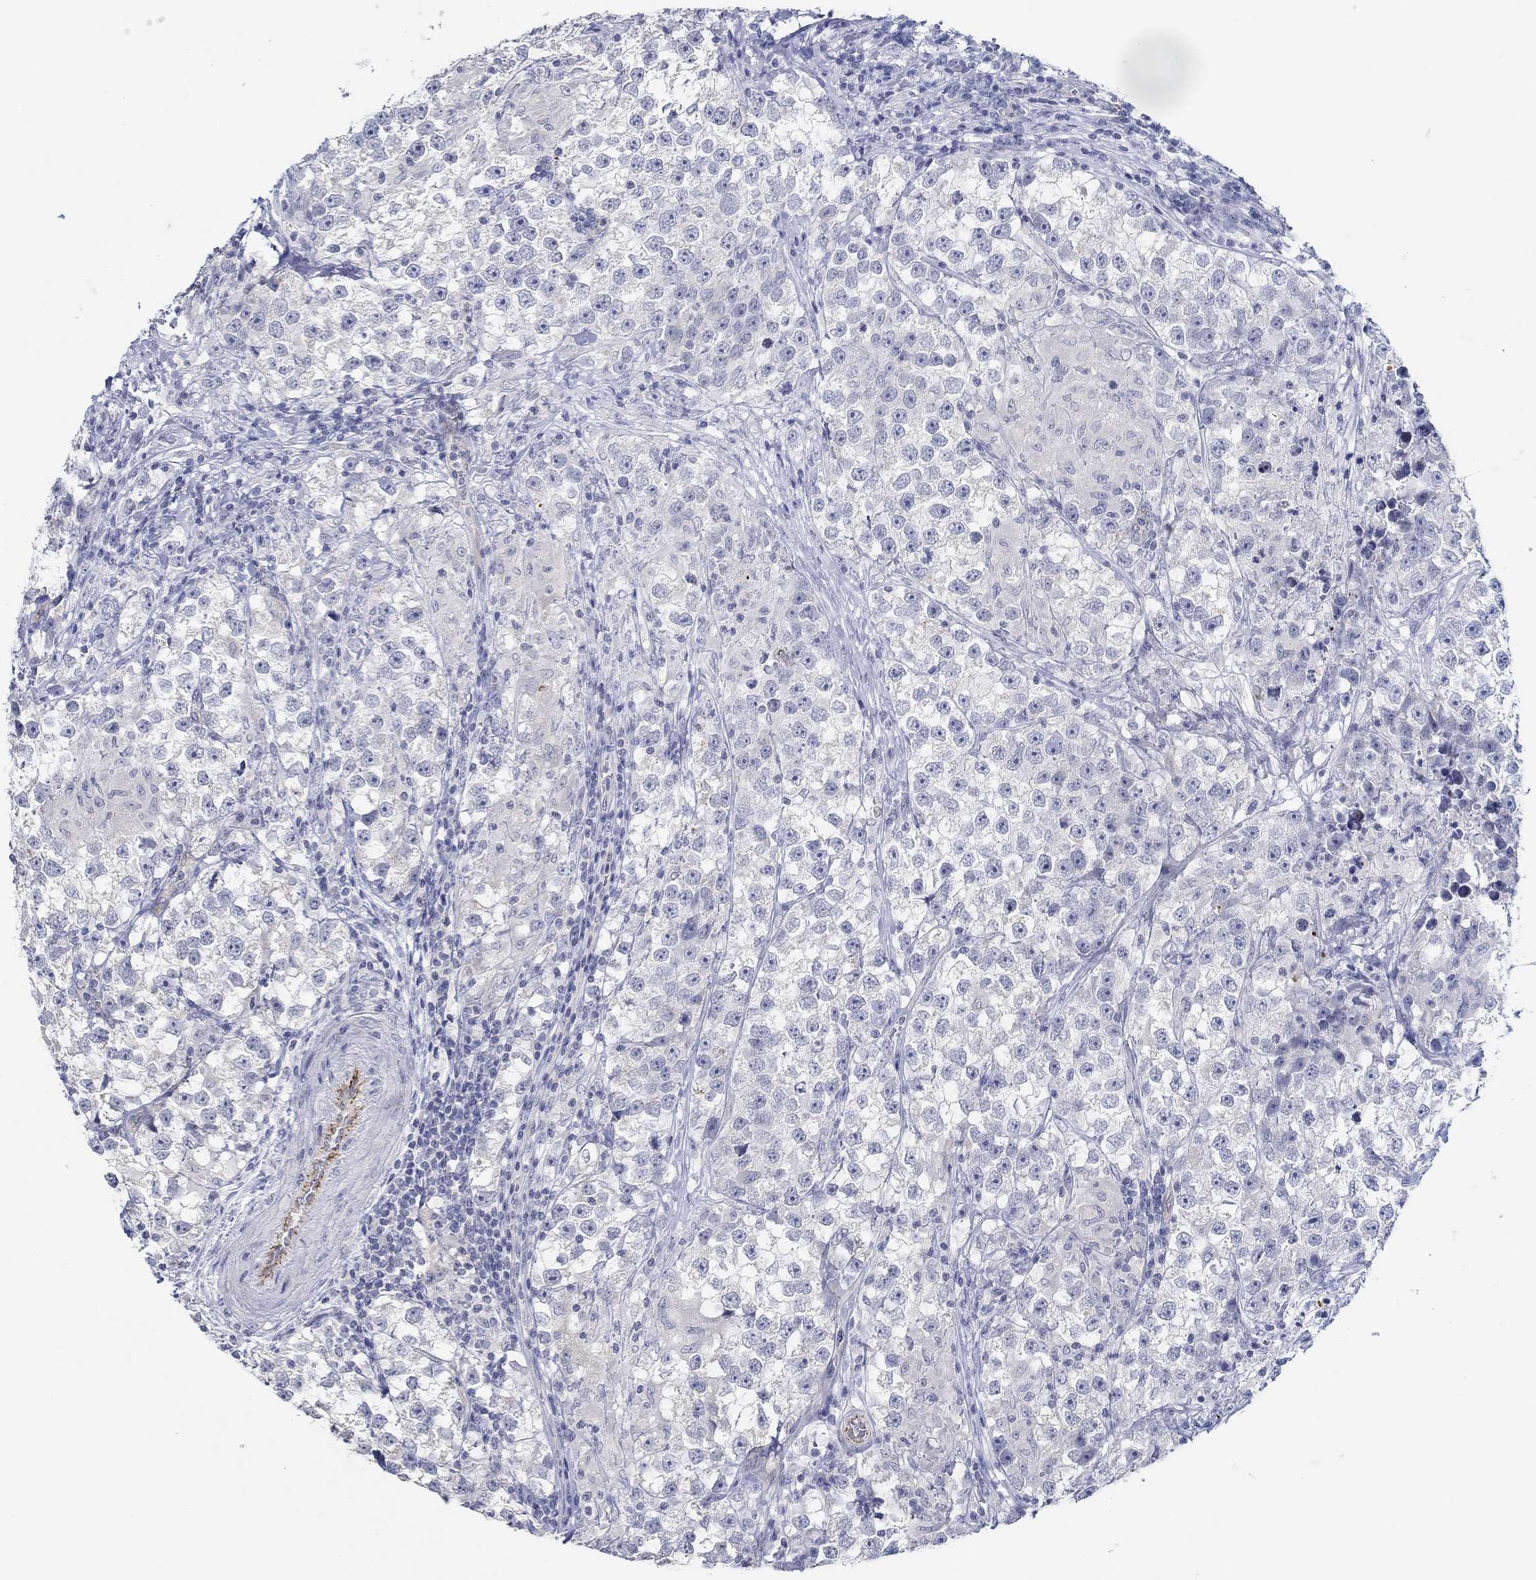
{"staining": {"intensity": "negative", "quantity": "none", "location": "none"}, "tissue": "testis cancer", "cell_type": "Tumor cells", "image_type": "cancer", "snomed": [{"axis": "morphology", "description": "Seminoma, NOS"}, {"axis": "topography", "description": "Testis"}], "caption": "High magnification brightfield microscopy of testis seminoma stained with DAB (brown) and counterstained with hematoxylin (blue): tumor cells show no significant staining.", "gene": "GJA5", "patient": {"sex": "male", "age": 46}}